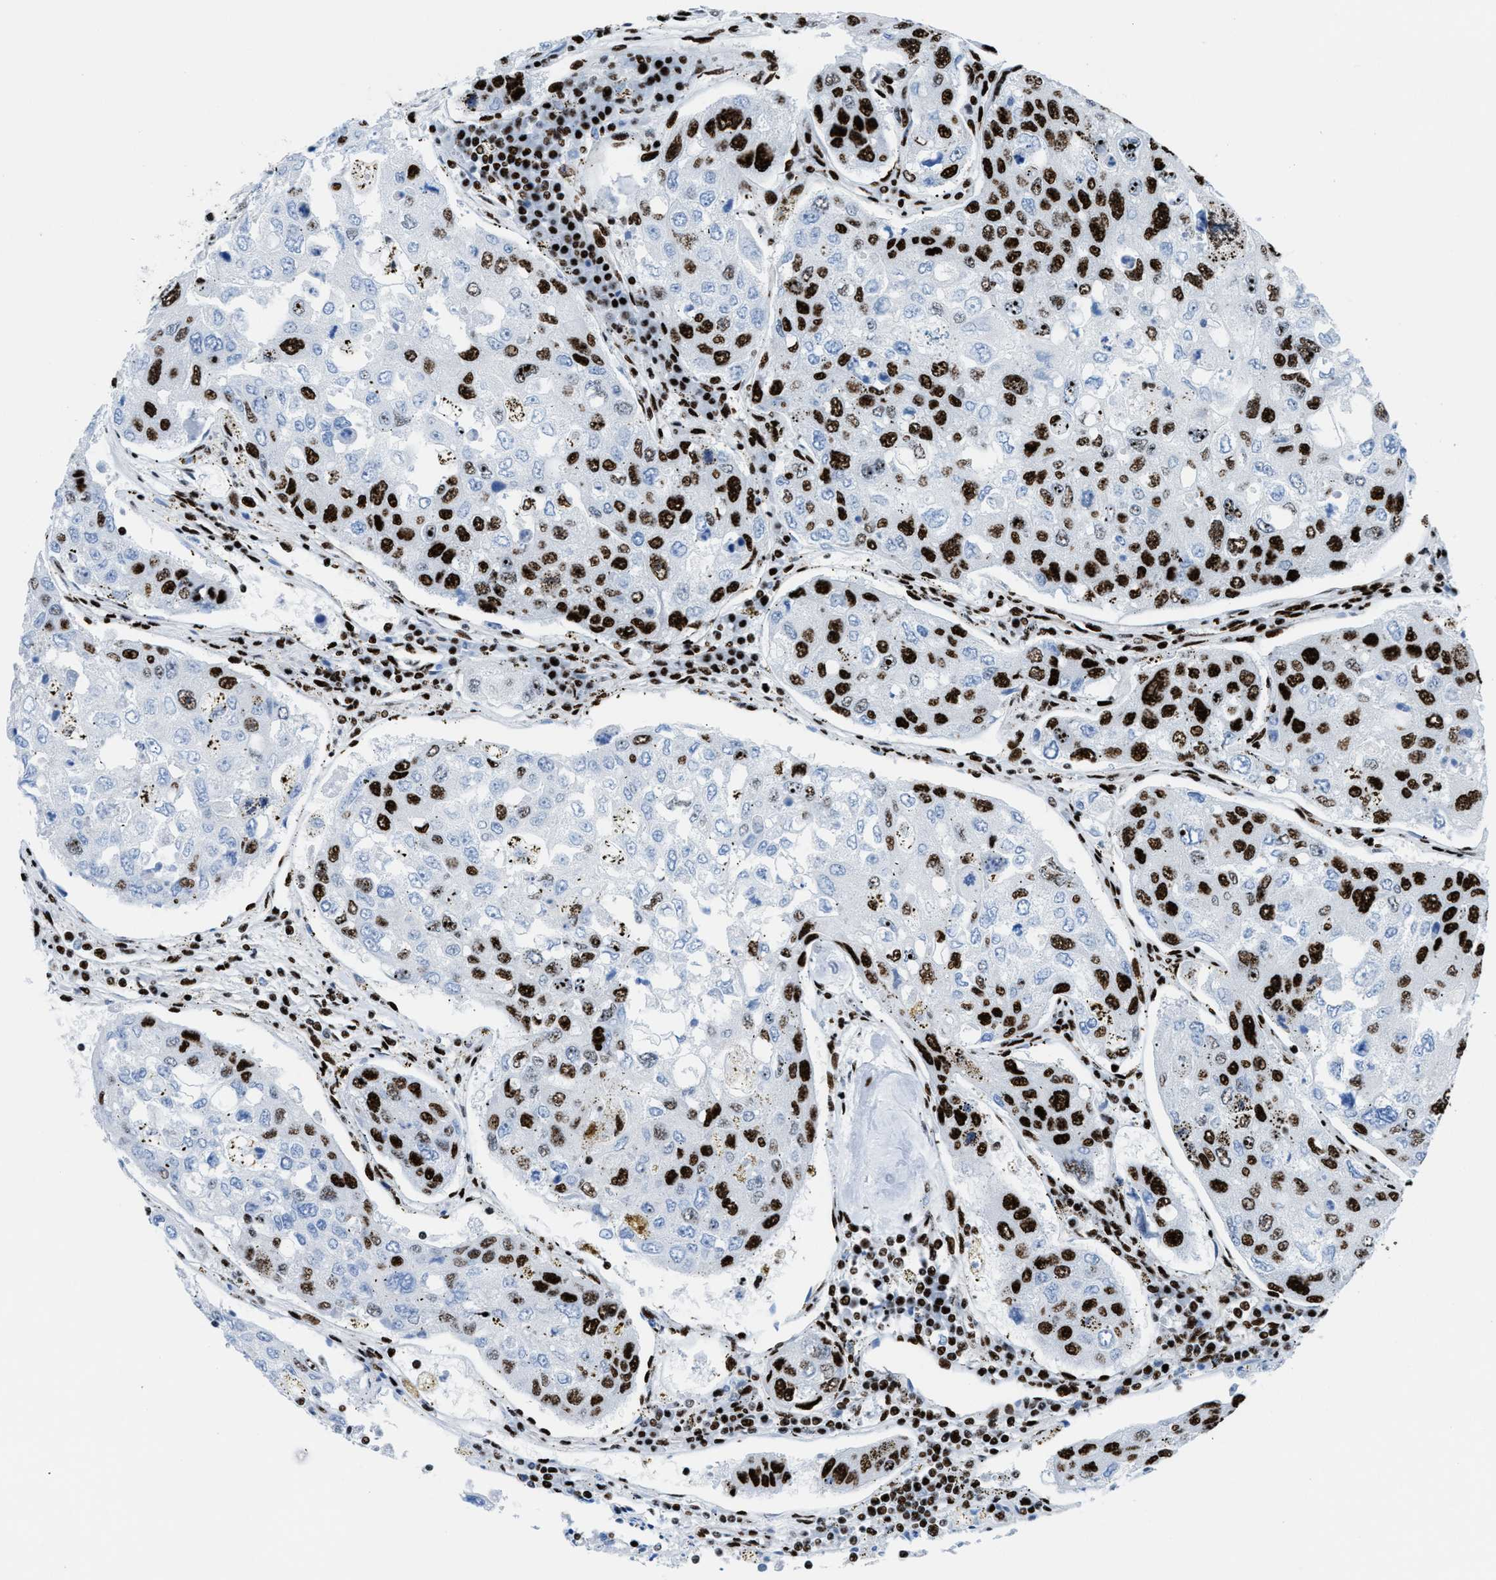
{"staining": {"intensity": "strong", "quantity": "25%-75%", "location": "nuclear"}, "tissue": "urothelial cancer", "cell_type": "Tumor cells", "image_type": "cancer", "snomed": [{"axis": "morphology", "description": "Urothelial carcinoma, High grade"}, {"axis": "topography", "description": "Lymph node"}, {"axis": "topography", "description": "Urinary bladder"}], "caption": "Immunohistochemistry (IHC) of human high-grade urothelial carcinoma demonstrates high levels of strong nuclear expression in about 25%-75% of tumor cells.", "gene": "NONO", "patient": {"sex": "male", "age": 51}}